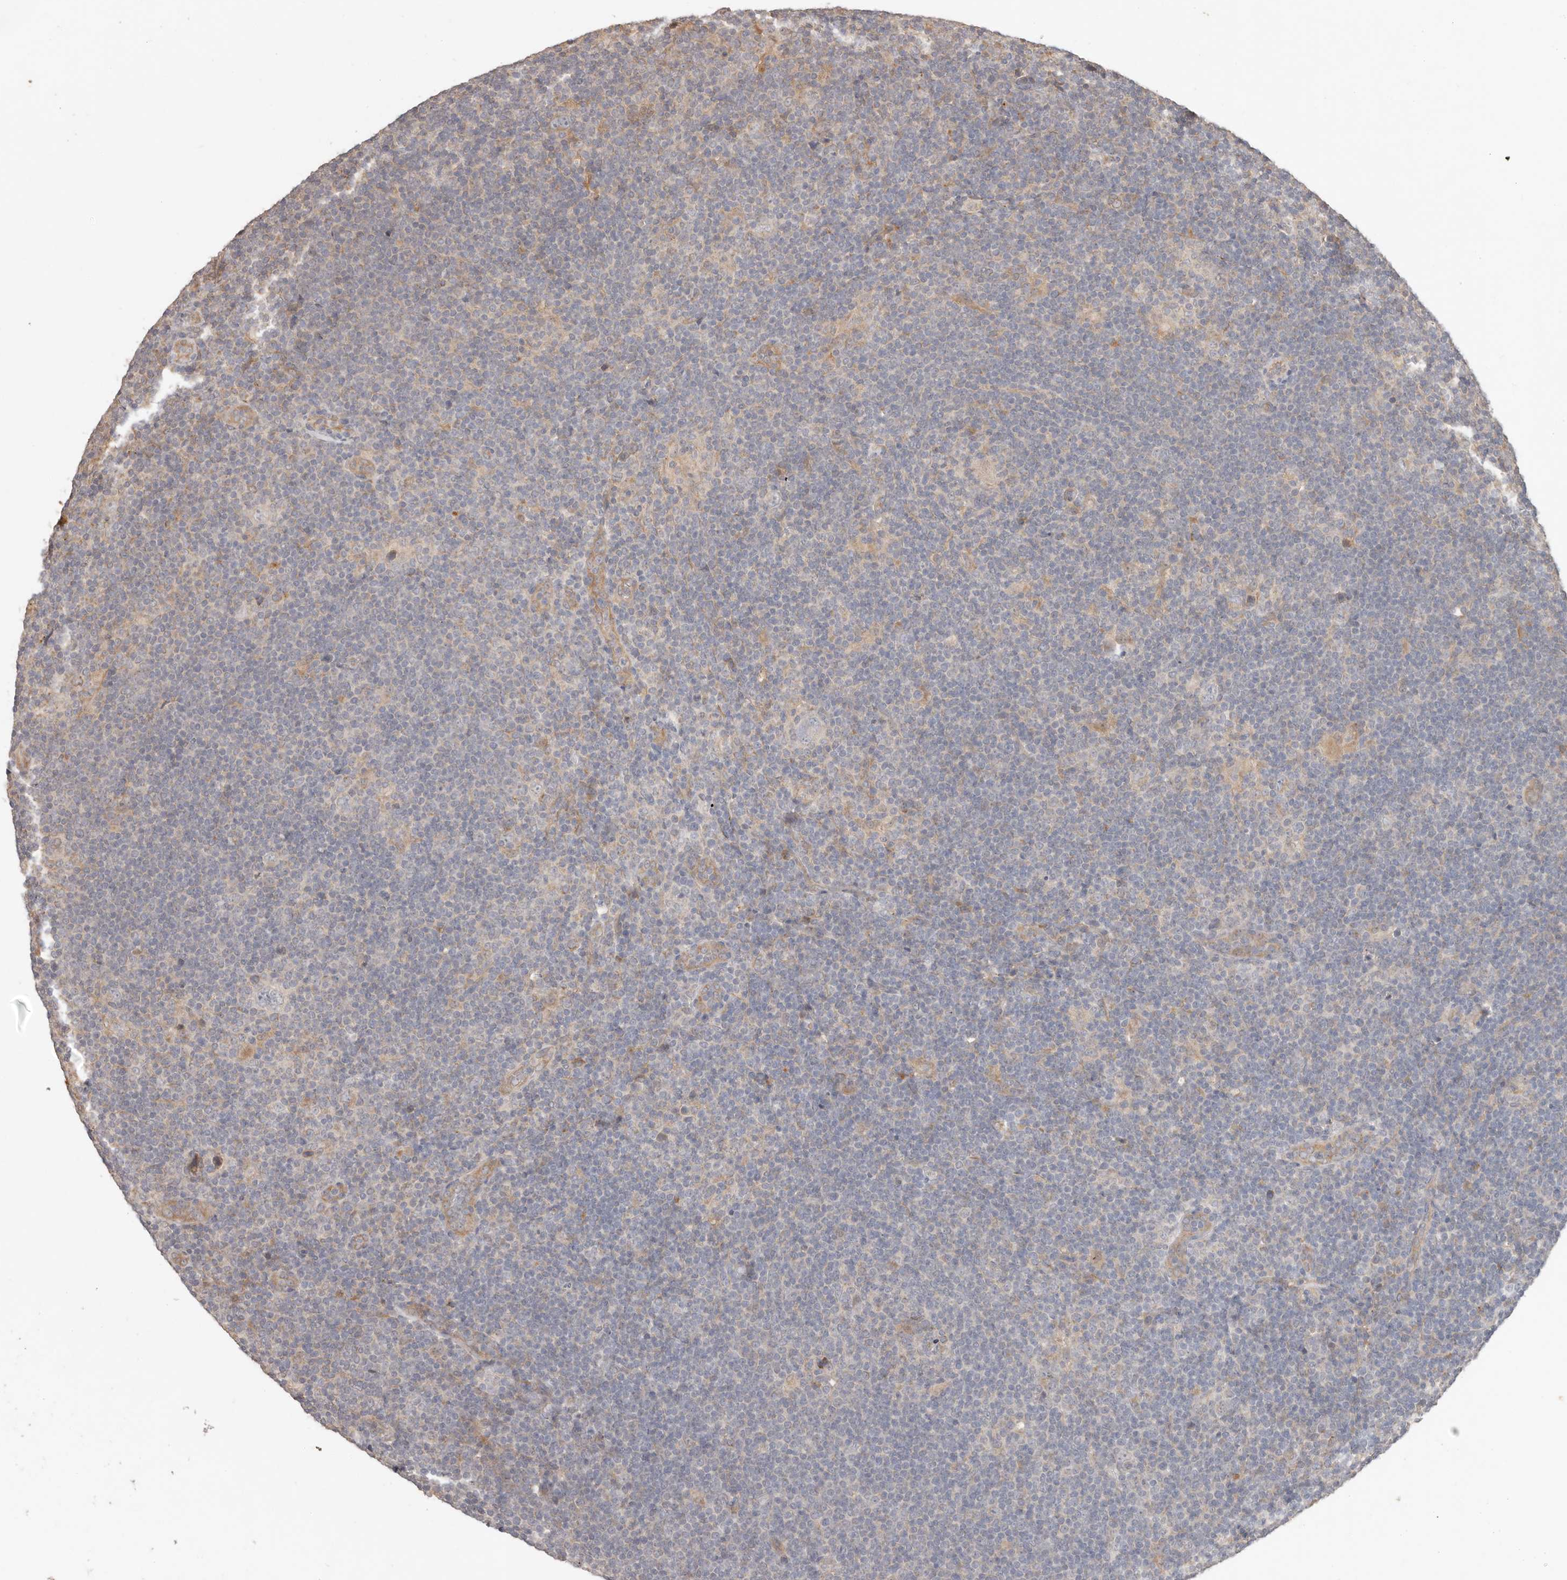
{"staining": {"intensity": "negative", "quantity": "none", "location": "none"}, "tissue": "lymphoma", "cell_type": "Tumor cells", "image_type": "cancer", "snomed": [{"axis": "morphology", "description": "Hodgkin's disease, NOS"}, {"axis": "topography", "description": "Lymph node"}], "caption": "This is a image of immunohistochemistry (IHC) staining of Hodgkin's disease, which shows no staining in tumor cells.", "gene": "MTFR2", "patient": {"sex": "female", "age": 57}}